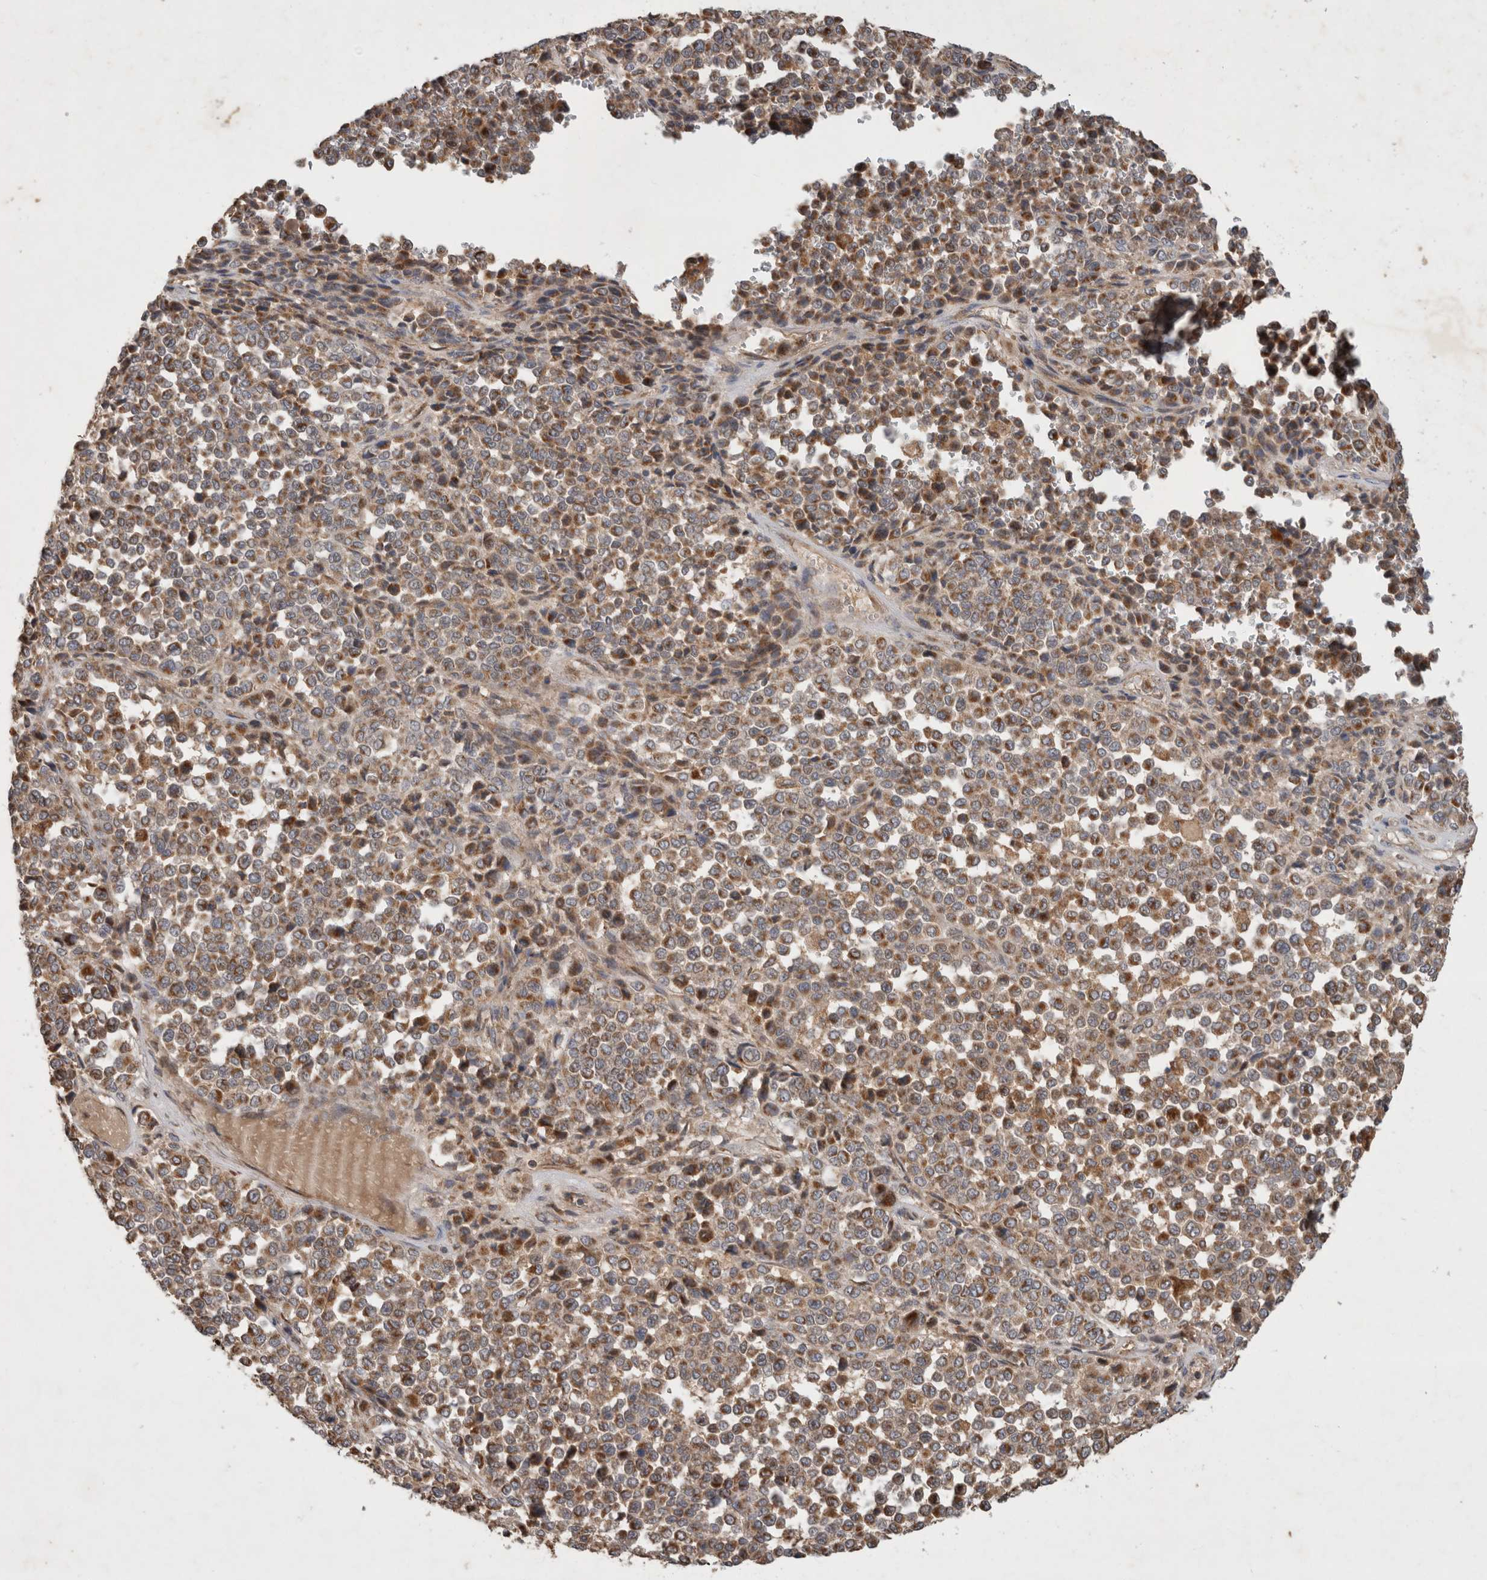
{"staining": {"intensity": "moderate", "quantity": ">75%", "location": "cytoplasmic/membranous"}, "tissue": "melanoma", "cell_type": "Tumor cells", "image_type": "cancer", "snomed": [{"axis": "morphology", "description": "Malignant melanoma, Metastatic site"}, {"axis": "topography", "description": "Pancreas"}], "caption": "Immunohistochemical staining of human malignant melanoma (metastatic site) reveals medium levels of moderate cytoplasmic/membranous expression in about >75% of tumor cells. (IHC, brightfield microscopy, high magnification).", "gene": "SERAC1", "patient": {"sex": "female", "age": 30}}